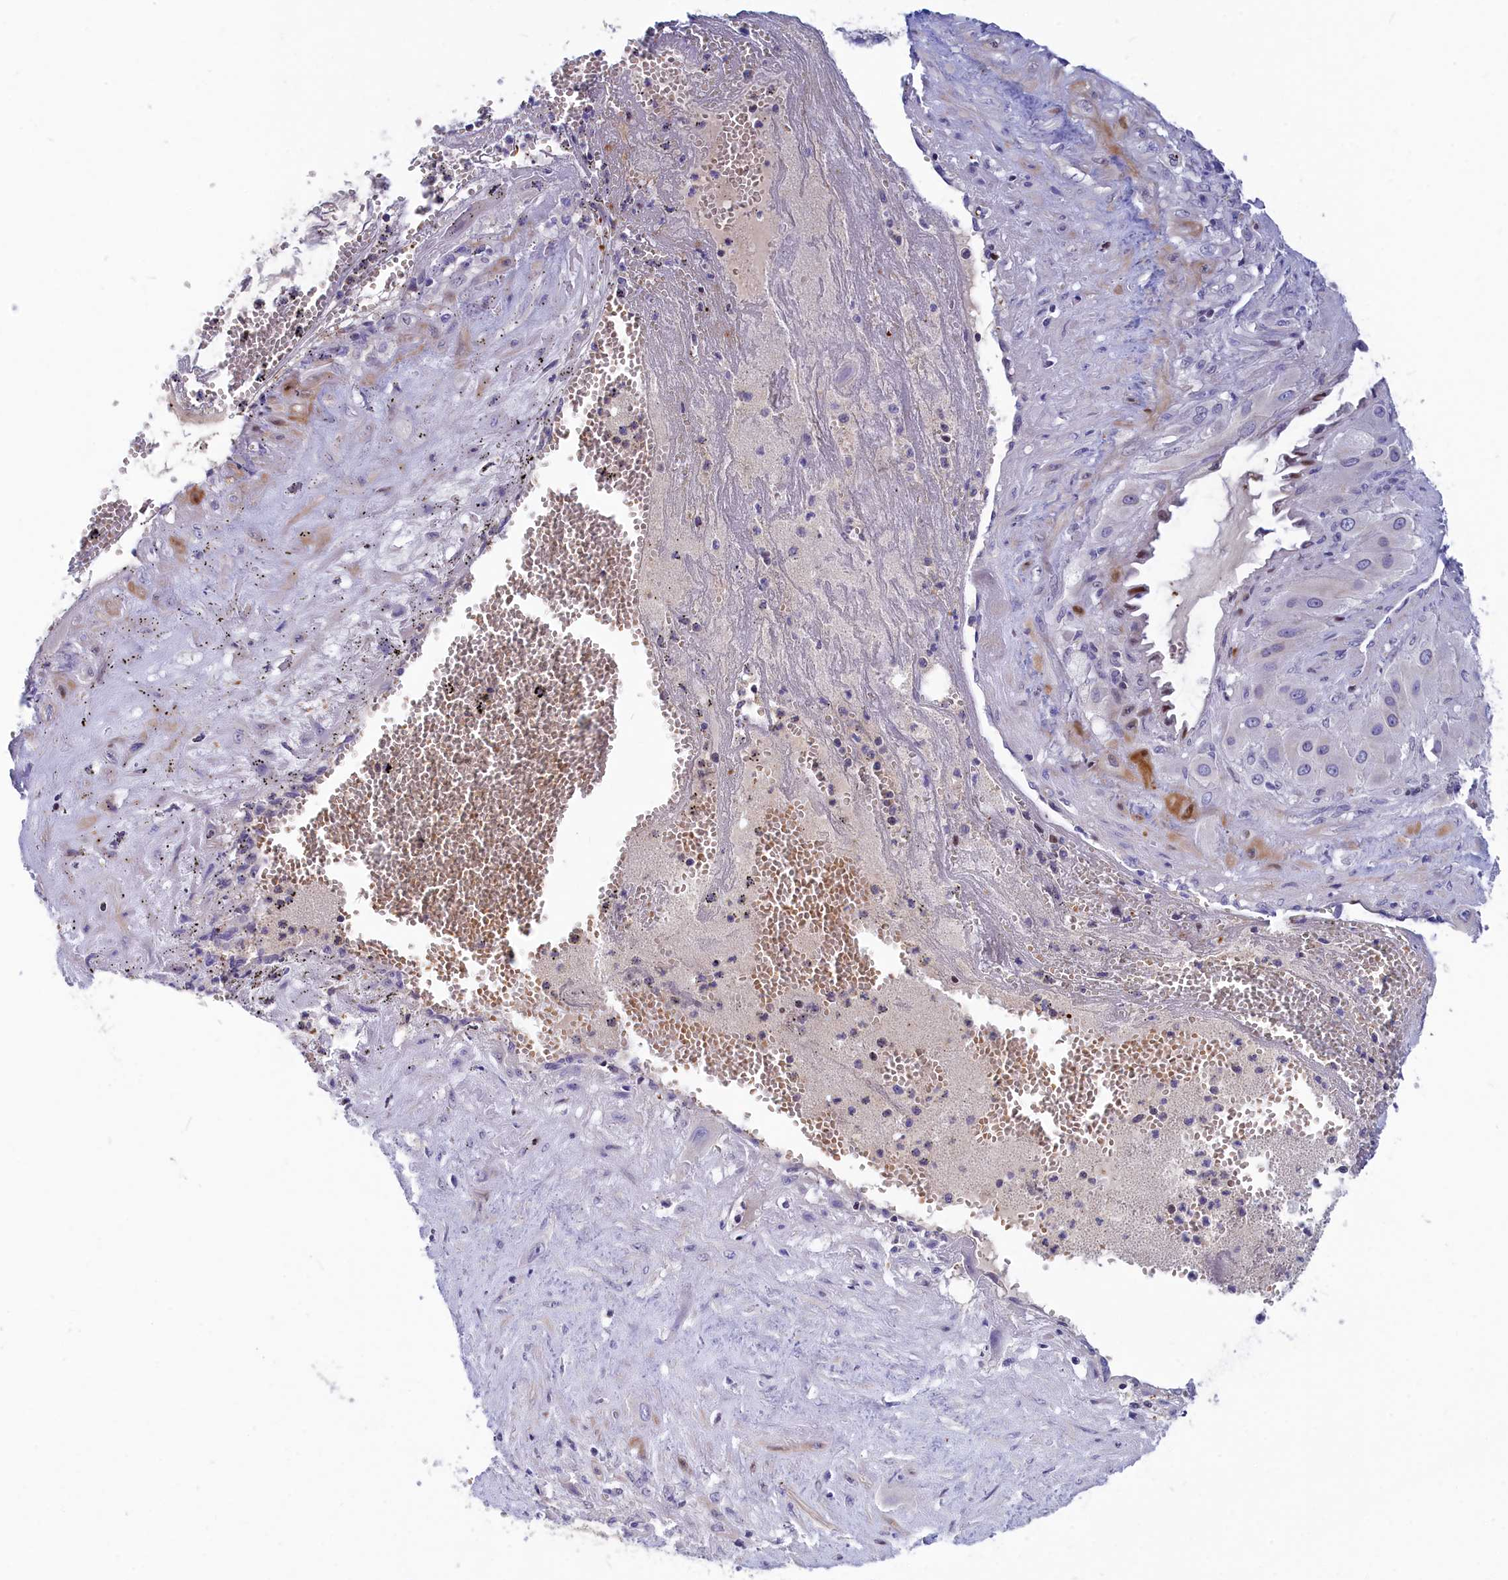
{"staining": {"intensity": "negative", "quantity": "none", "location": "none"}, "tissue": "cervical cancer", "cell_type": "Tumor cells", "image_type": "cancer", "snomed": [{"axis": "morphology", "description": "Squamous cell carcinoma, NOS"}, {"axis": "topography", "description": "Cervix"}], "caption": "The photomicrograph reveals no staining of tumor cells in cervical squamous cell carcinoma.", "gene": "NKPD1", "patient": {"sex": "female", "age": 34}}